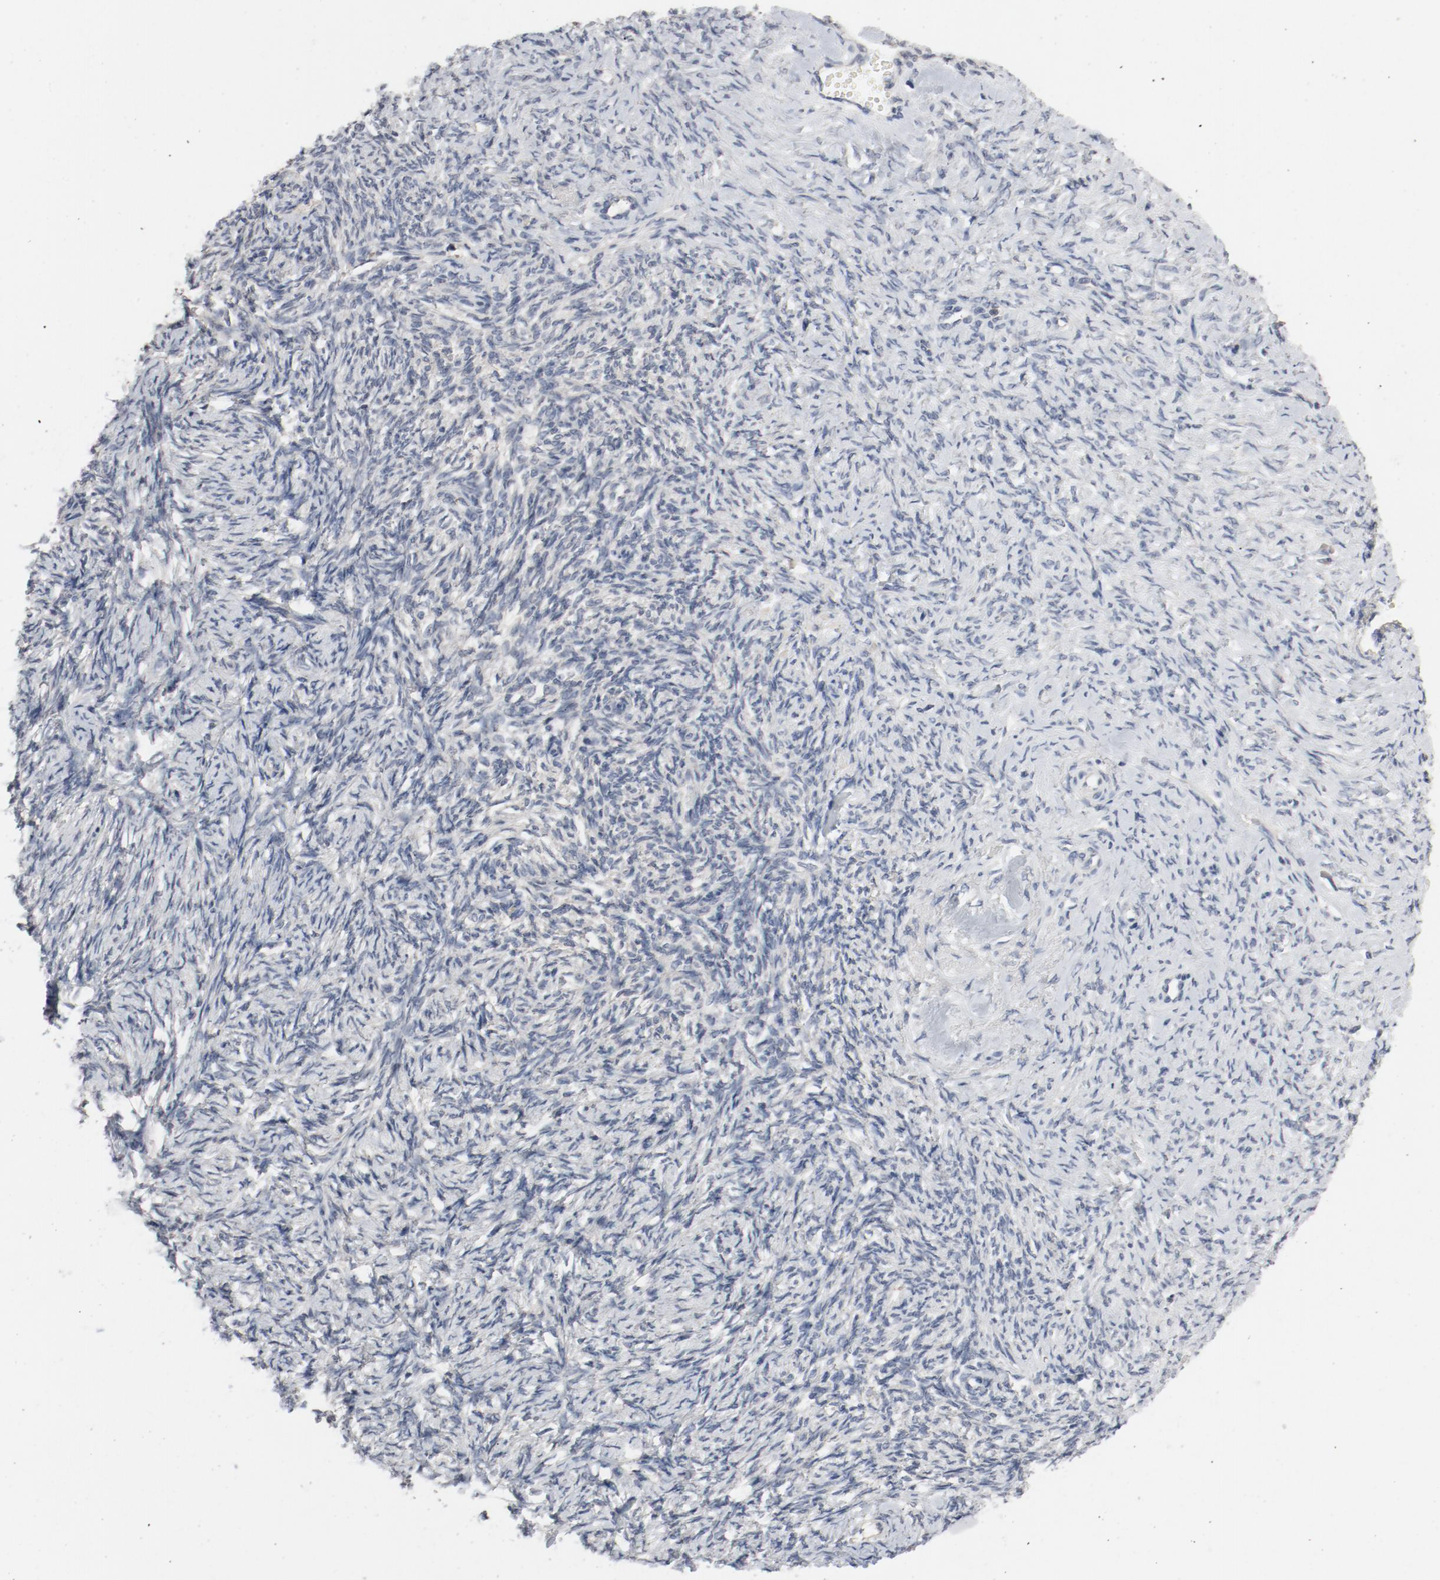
{"staining": {"intensity": "weak", "quantity": ">75%", "location": "cytoplasmic/membranous"}, "tissue": "ovarian cancer", "cell_type": "Tumor cells", "image_type": "cancer", "snomed": [{"axis": "morphology", "description": "Normal tissue, NOS"}, {"axis": "morphology", "description": "Cystadenocarcinoma, serous, NOS"}, {"axis": "topography", "description": "Ovary"}], "caption": "IHC (DAB (3,3'-diaminobenzidine)) staining of ovarian serous cystadenocarcinoma displays weak cytoplasmic/membranous protein positivity in approximately >75% of tumor cells. Using DAB (3,3'-diaminobenzidine) (brown) and hematoxylin (blue) stains, captured at high magnification using brightfield microscopy.", "gene": "DNAL4", "patient": {"sex": "female", "age": 62}}